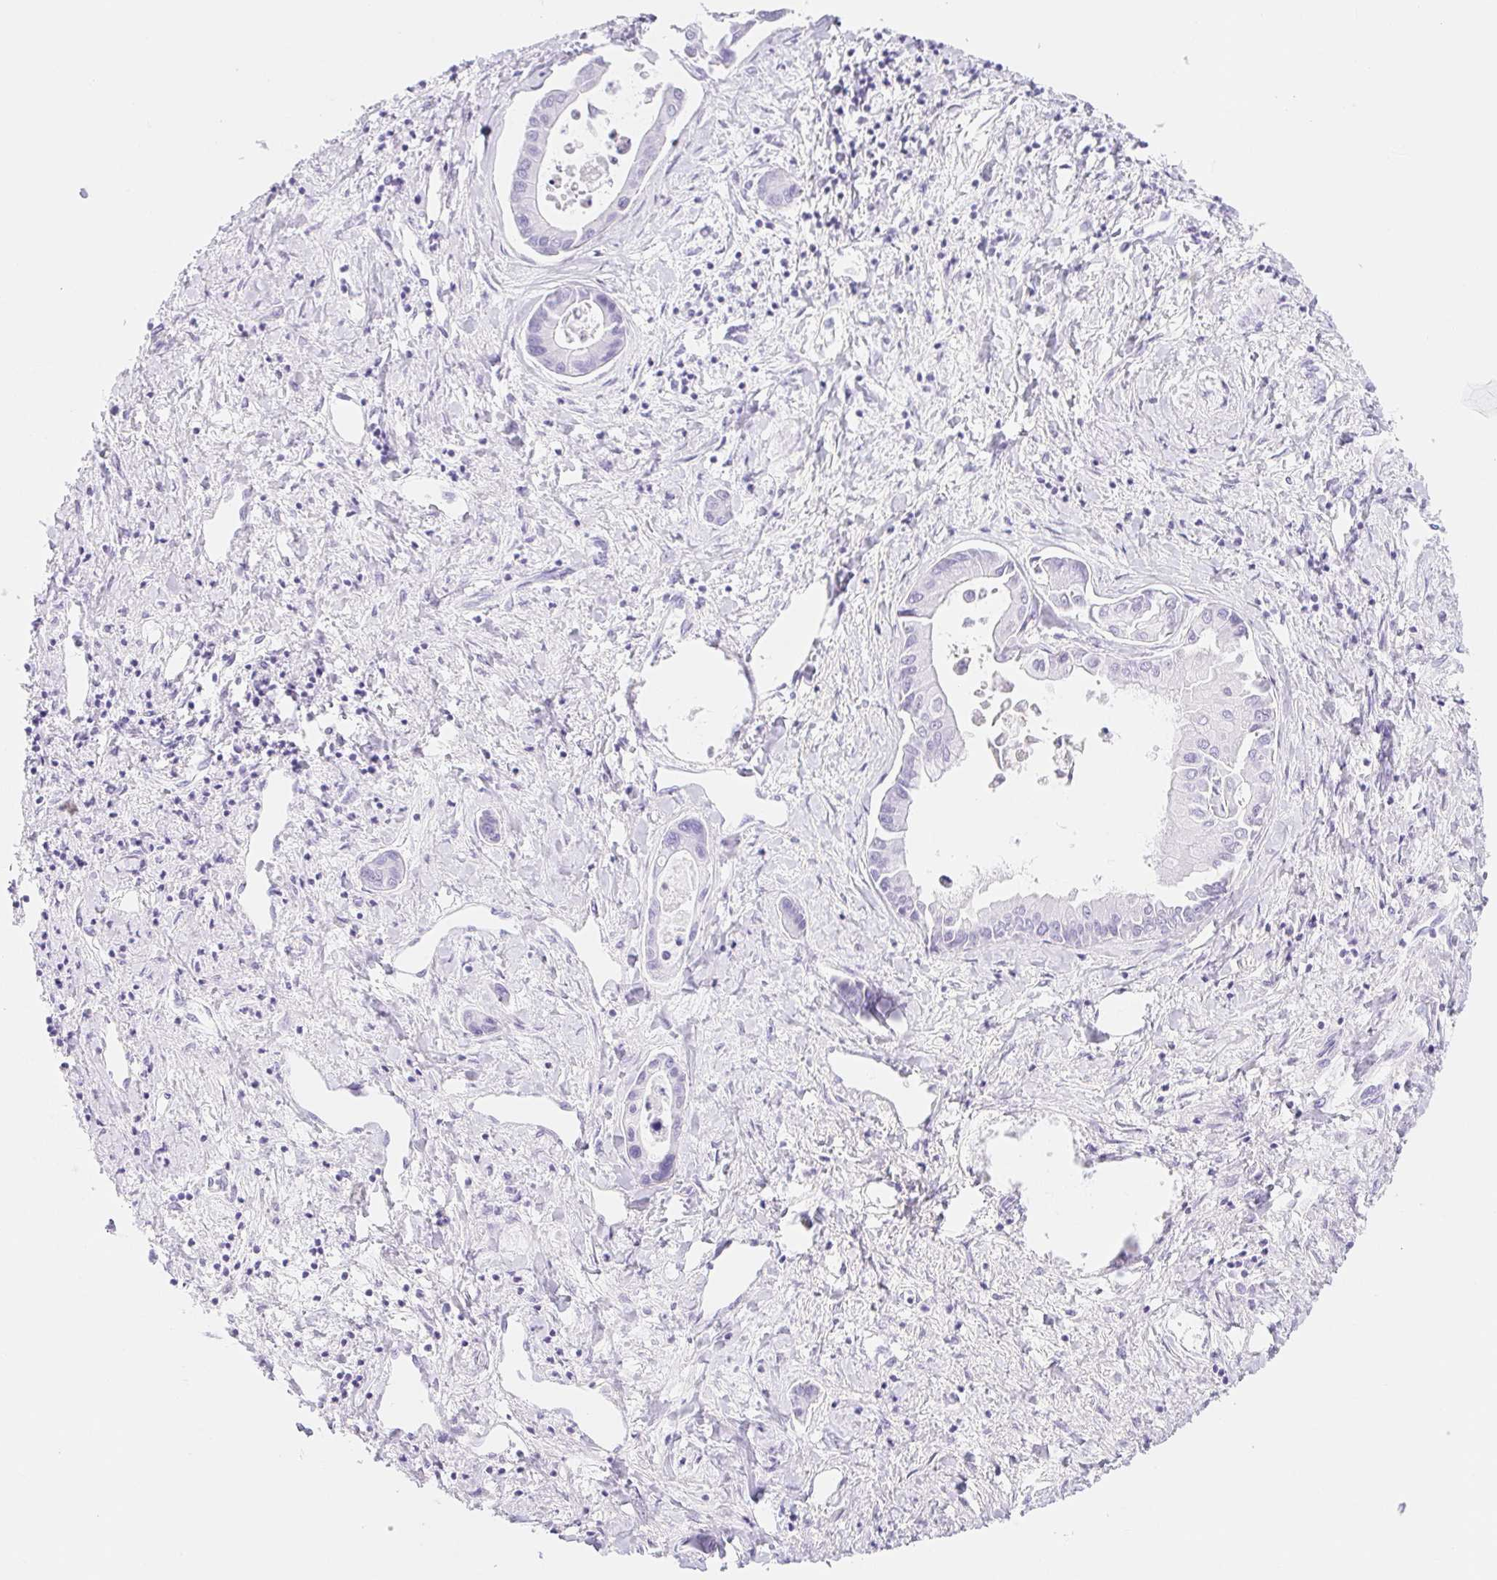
{"staining": {"intensity": "negative", "quantity": "none", "location": "none"}, "tissue": "liver cancer", "cell_type": "Tumor cells", "image_type": "cancer", "snomed": [{"axis": "morphology", "description": "Cholangiocarcinoma"}, {"axis": "topography", "description": "Liver"}], "caption": "Immunohistochemical staining of human liver cancer displays no significant positivity in tumor cells. (IHC, brightfield microscopy, high magnification).", "gene": "DYNC2LI1", "patient": {"sex": "male", "age": 66}}